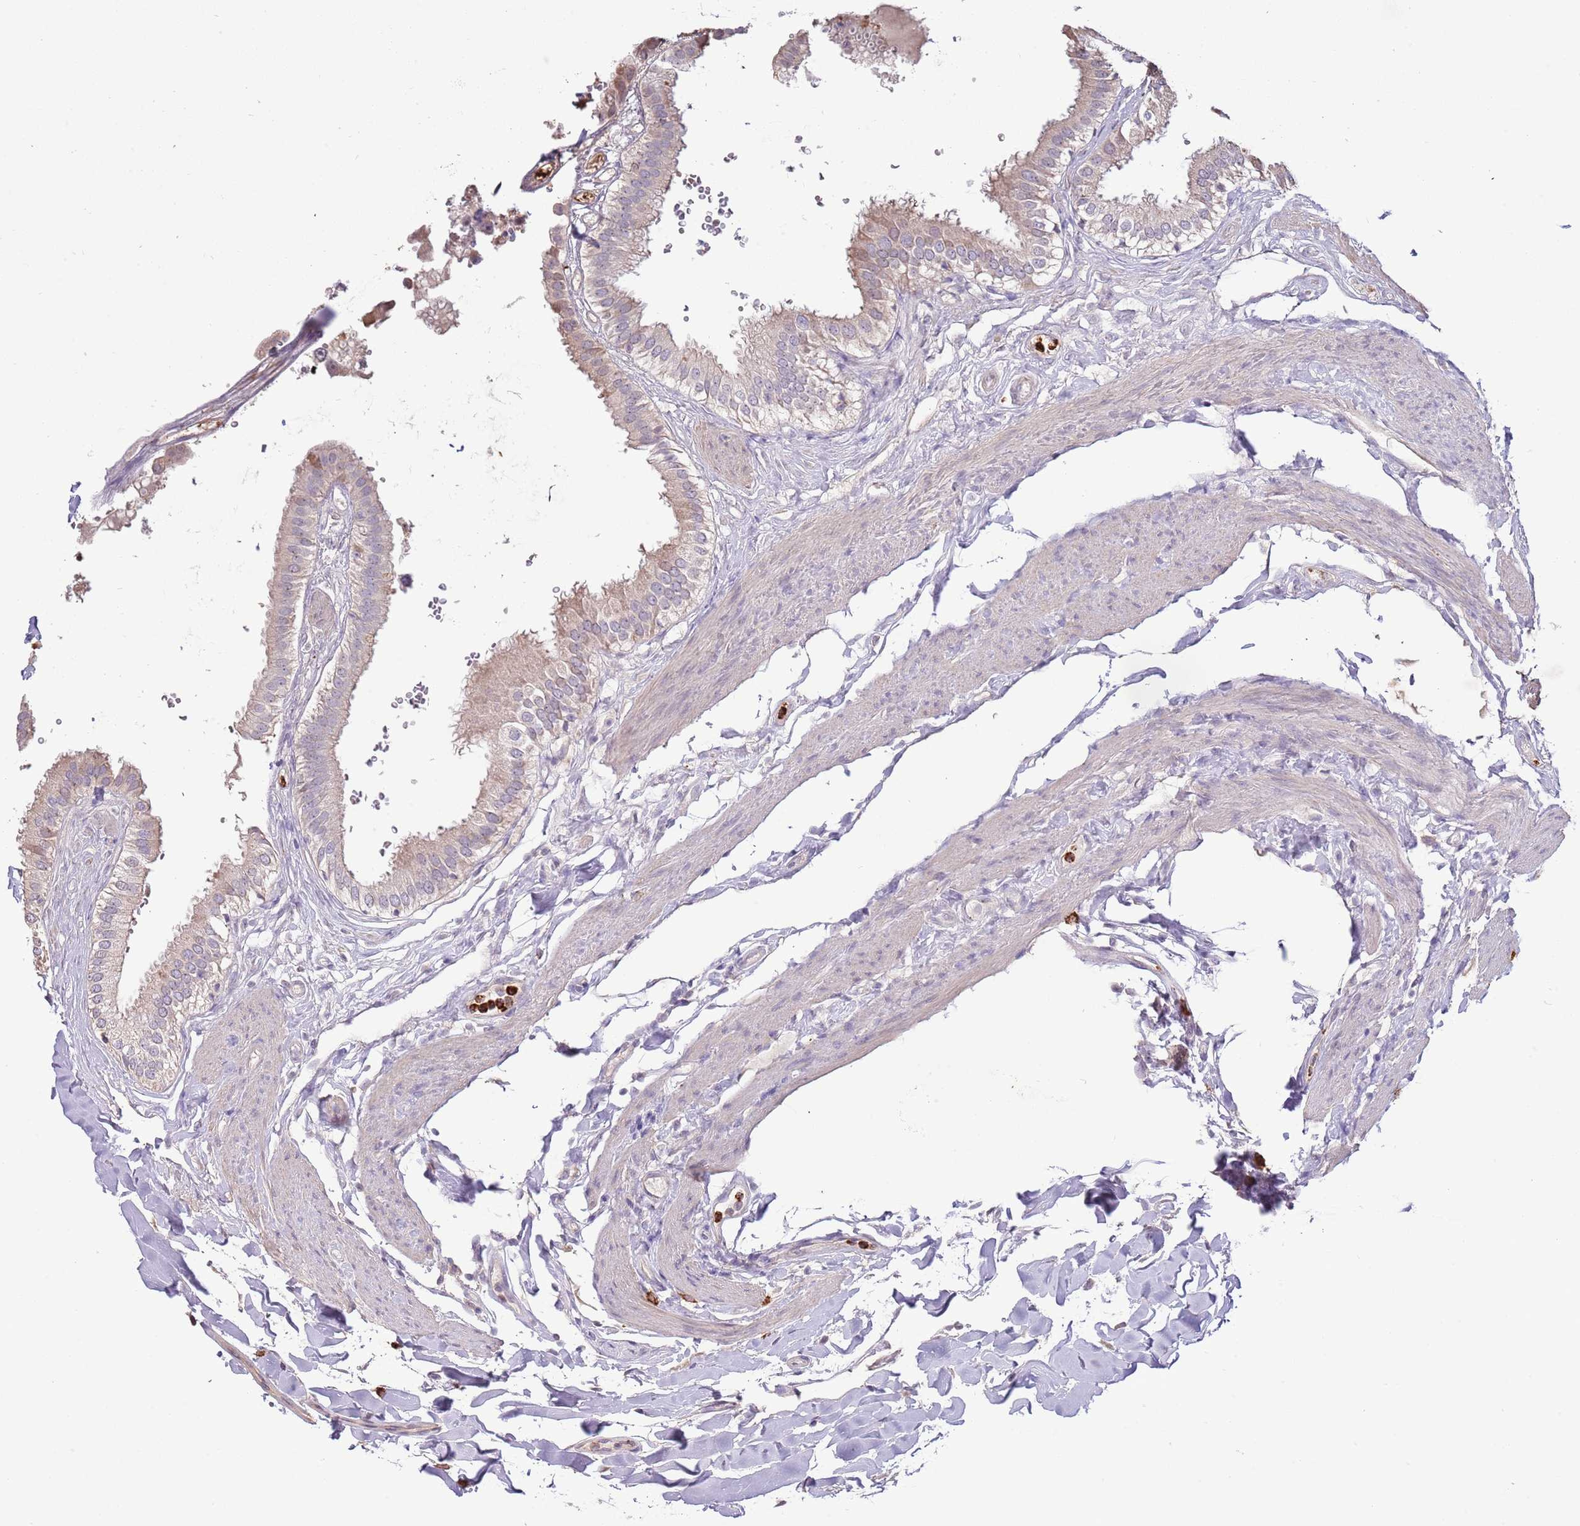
{"staining": {"intensity": "weak", "quantity": ">75%", "location": "cytoplasmic/membranous"}, "tissue": "gallbladder", "cell_type": "Glandular cells", "image_type": "normal", "snomed": [{"axis": "morphology", "description": "Normal tissue, NOS"}, {"axis": "topography", "description": "Gallbladder"}], "caption": "Brown immunohistochemical staining in unremarkable human gallbladder displays weak cytoplasmic/membranous expression in approximately >75% of glandular cells.", "gene": "P2RY13", "patient": {"sex": "female", "age": 61}}